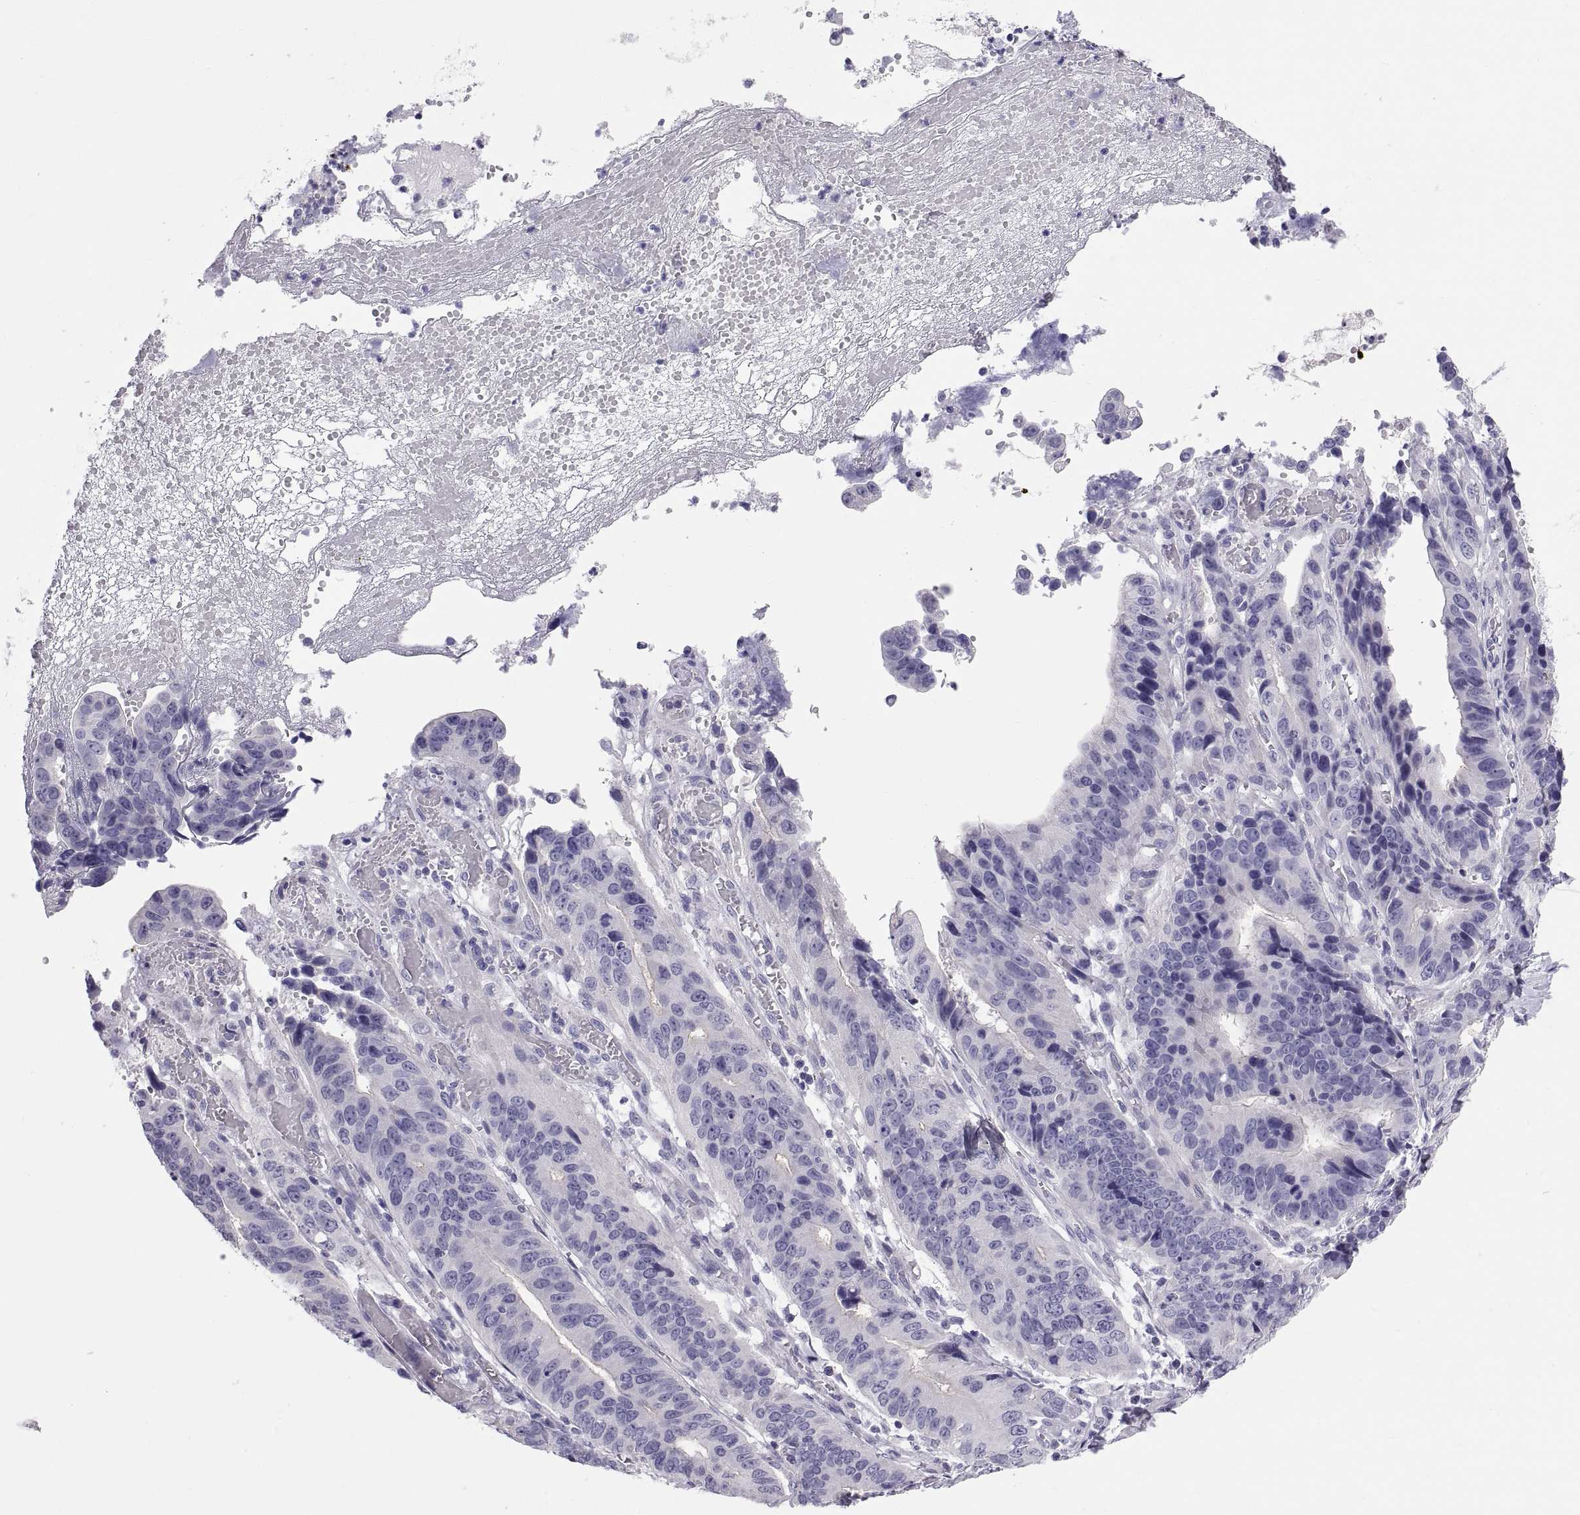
{"staining": {"intensity": "negative", "quantity": "none", "location": "none"}, "tissue": "stomach cancer", "cell_type": "Tumor cells", "image_type": "cancer", "snomed": [{"axis": "morphology", "description": "Adenocarcinoma, NOS"}, {"axis": "topography", "description": "Stomach"}], "caption": "Immunohistochemistry image of adenocarcinoma (stomach) stained for a protein (brown), which shows no positivity in tumor cells. (DAB (3,3'-diaminobenzidine) immunohistochemistry with hematoxylin counter stain).", "gene": "RNASE12", "patient": {"sex": "male", "age": 84}}